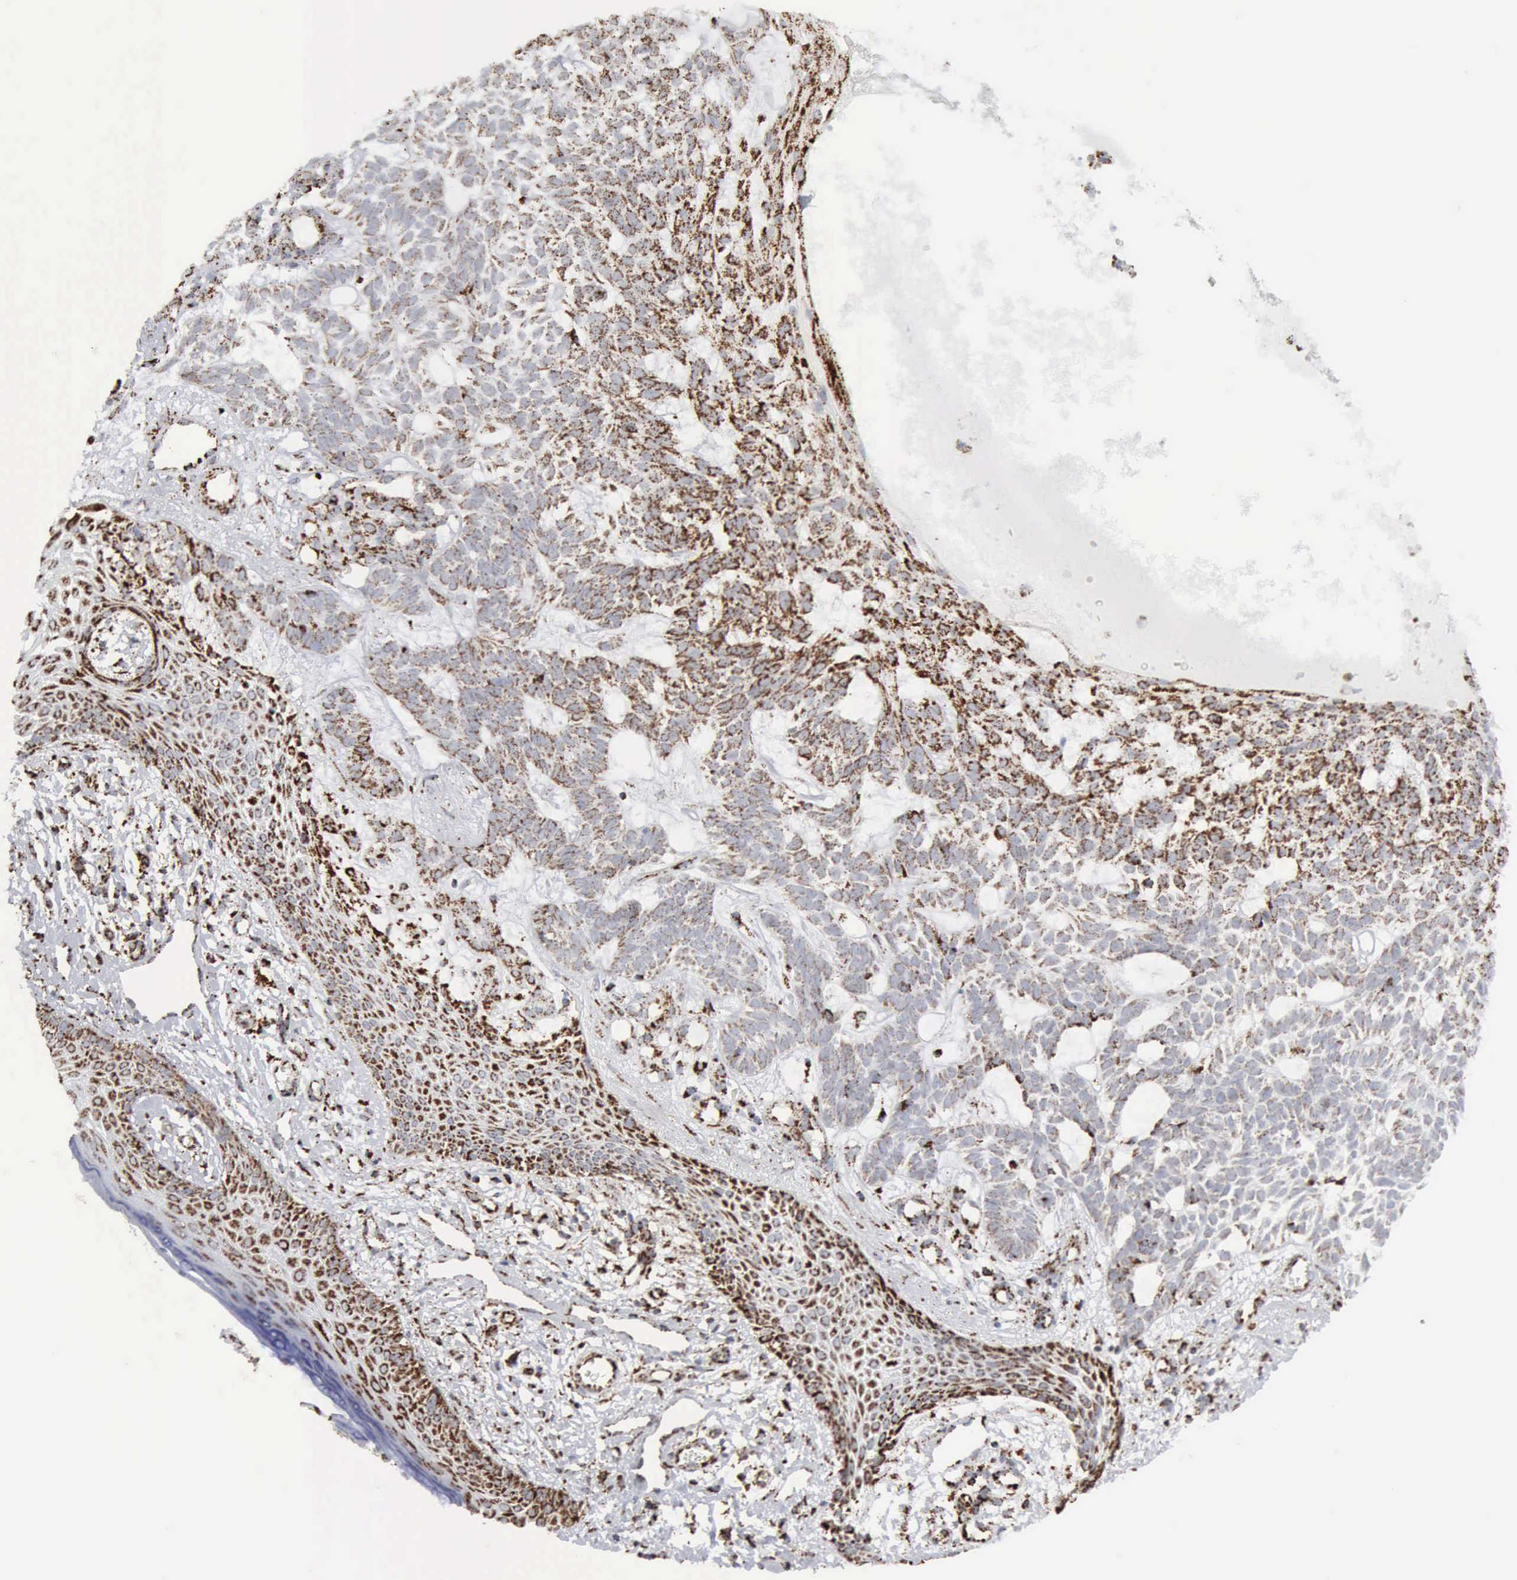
{"staining": {"intensity": "moderate", "quantity": "25%-75%", "location": "cytoplasmic/membranous"}, "tissue": "skin cancer", "cell_type": "Tumor cells", "image_type": "cancer", "snomed": [{"axis": "morphology", "description": "Basal cell carcinoma"}, {"axis": "topography", "description": "Skin"}], "caption": "Skin cancer (basal cell carcinoma) stained with a brown dye displays moderate cytoplasmic/membranous positive positivity in approximately 25%-75% of tumor cells.", "gene": "ACO2", "patient": {"sex": "male", "age": 75}}